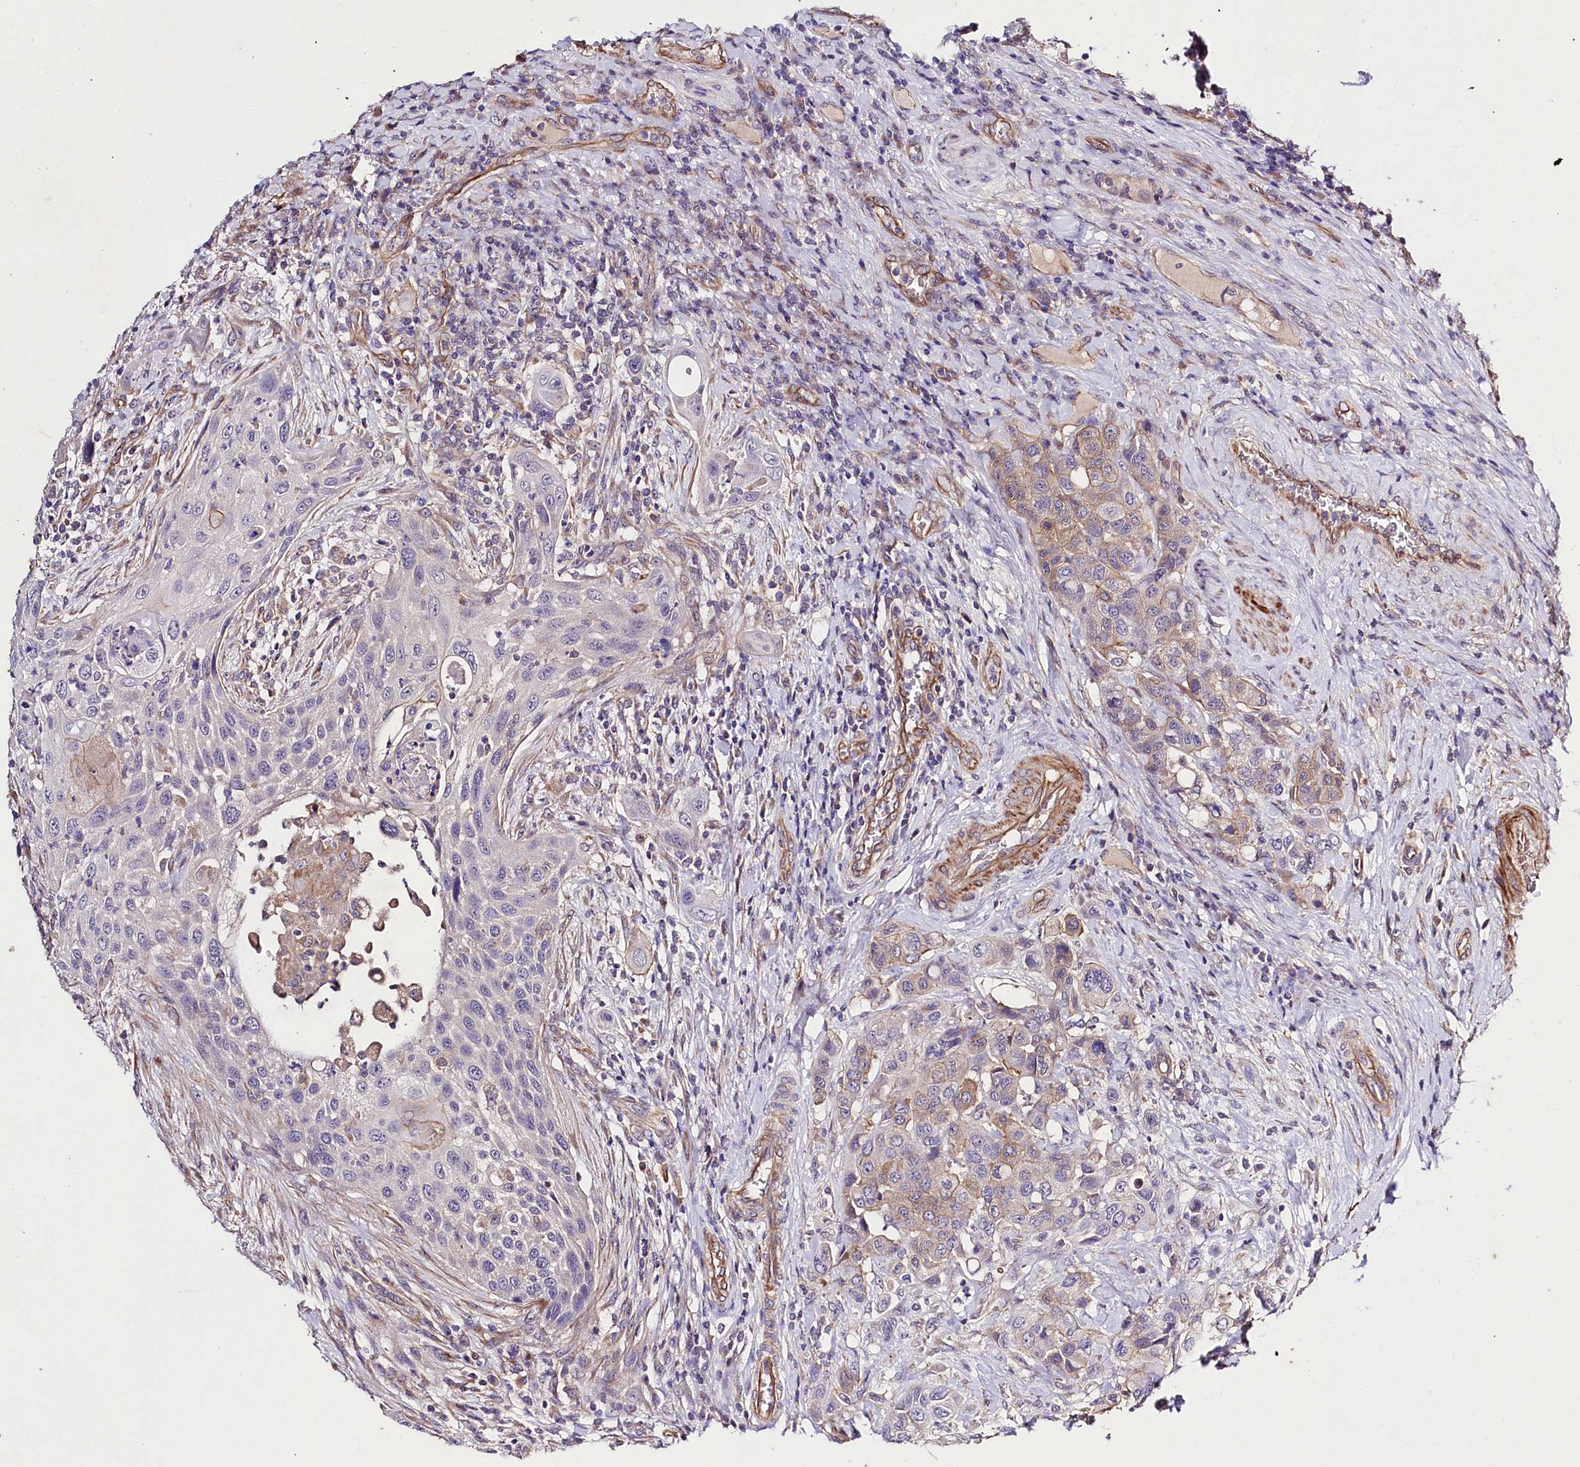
{"staining": {"intensity": "weak", "quantity": "25%-75%", "location": "cytoplasmic/membranous"}, "tissue": "urothelial cancer", "cell_type": "Tumor cells", "image_type": "cancer", "snomed": [{"axis": "morphology", "description": "Urothelial carcinoma, High grade"}, {"axis": "topography", "description": "Urinary bladder"}], "caption": "IHC photomicrograph of neoplastic tissue: human urothelial cancer stained using immunohistochemistry exhibits low levels of weak protein expression localized specifically in the cytoplasmic/membranous of tumor cells, appearing as a cytoplasmic/membranous brown color.", "gene": "SLC7A1", "patient": {"sex": "male", "age": 50}}